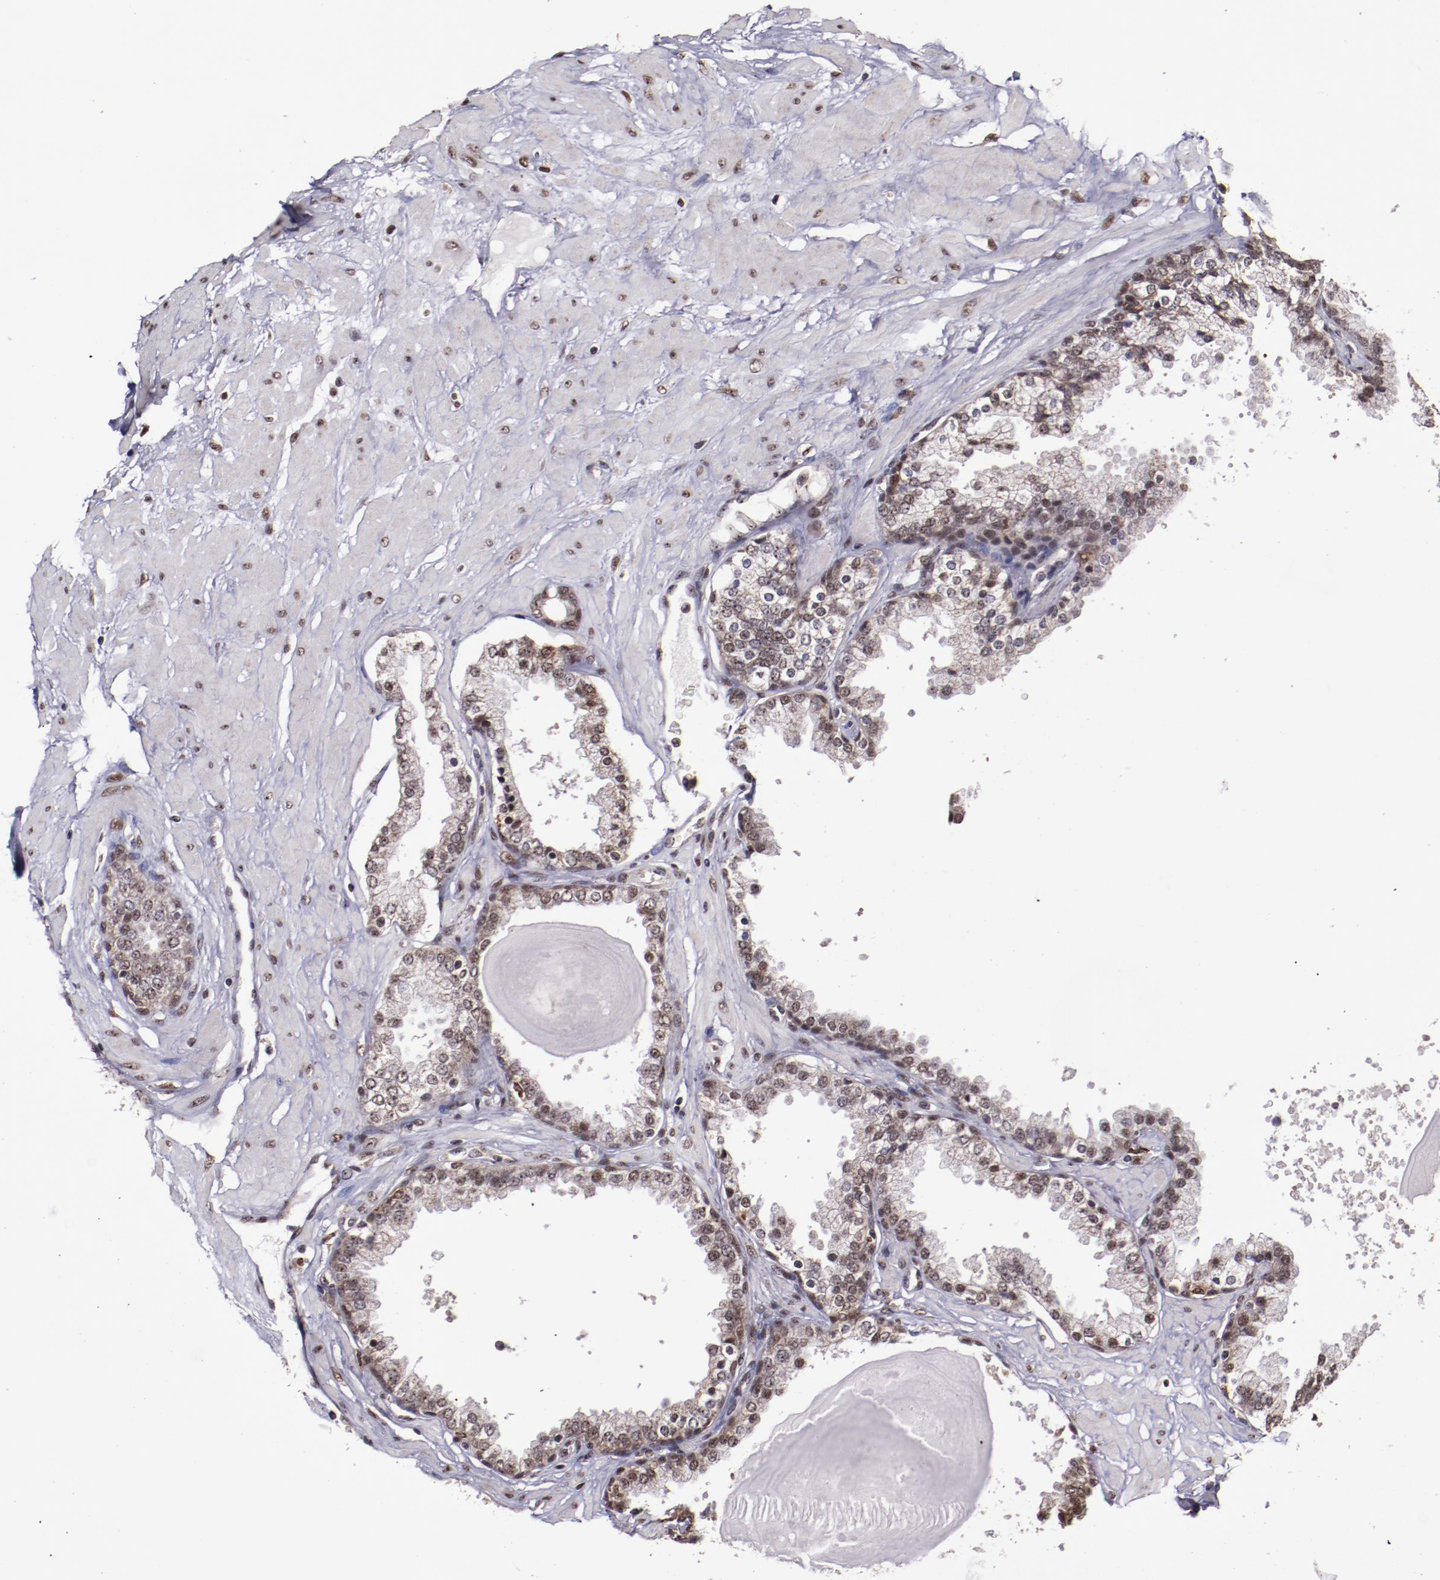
{"staining": {"intensity": "weak", "quantity": "25%-75%", "location": "cytoplasmic/membranous,nuclear"}, "tissue": "prostate", "cell_type": "Glandular cells", "image_type": "normal", "snomed": [{"axis": "morphology", "description": "Normal tissue, NOS"}, {"axis": "topography", "description": "Prostate"}], "caption": "Immunohistochemistry (IHC) (DAB (3,3'-diaminobenzidine)) staining of unremarkable human prostate demonstrates weak cytoplasmic/membranous,nuclear protein positivity in approximately 25%-75% of glandular cells. The staining is performed using DAB brown chromogen to label protein expression. The nuclei are counter-stained blue using hematoxylin.", "gene": "CECR2", "patient": {"sex": "male", "age": 51}}